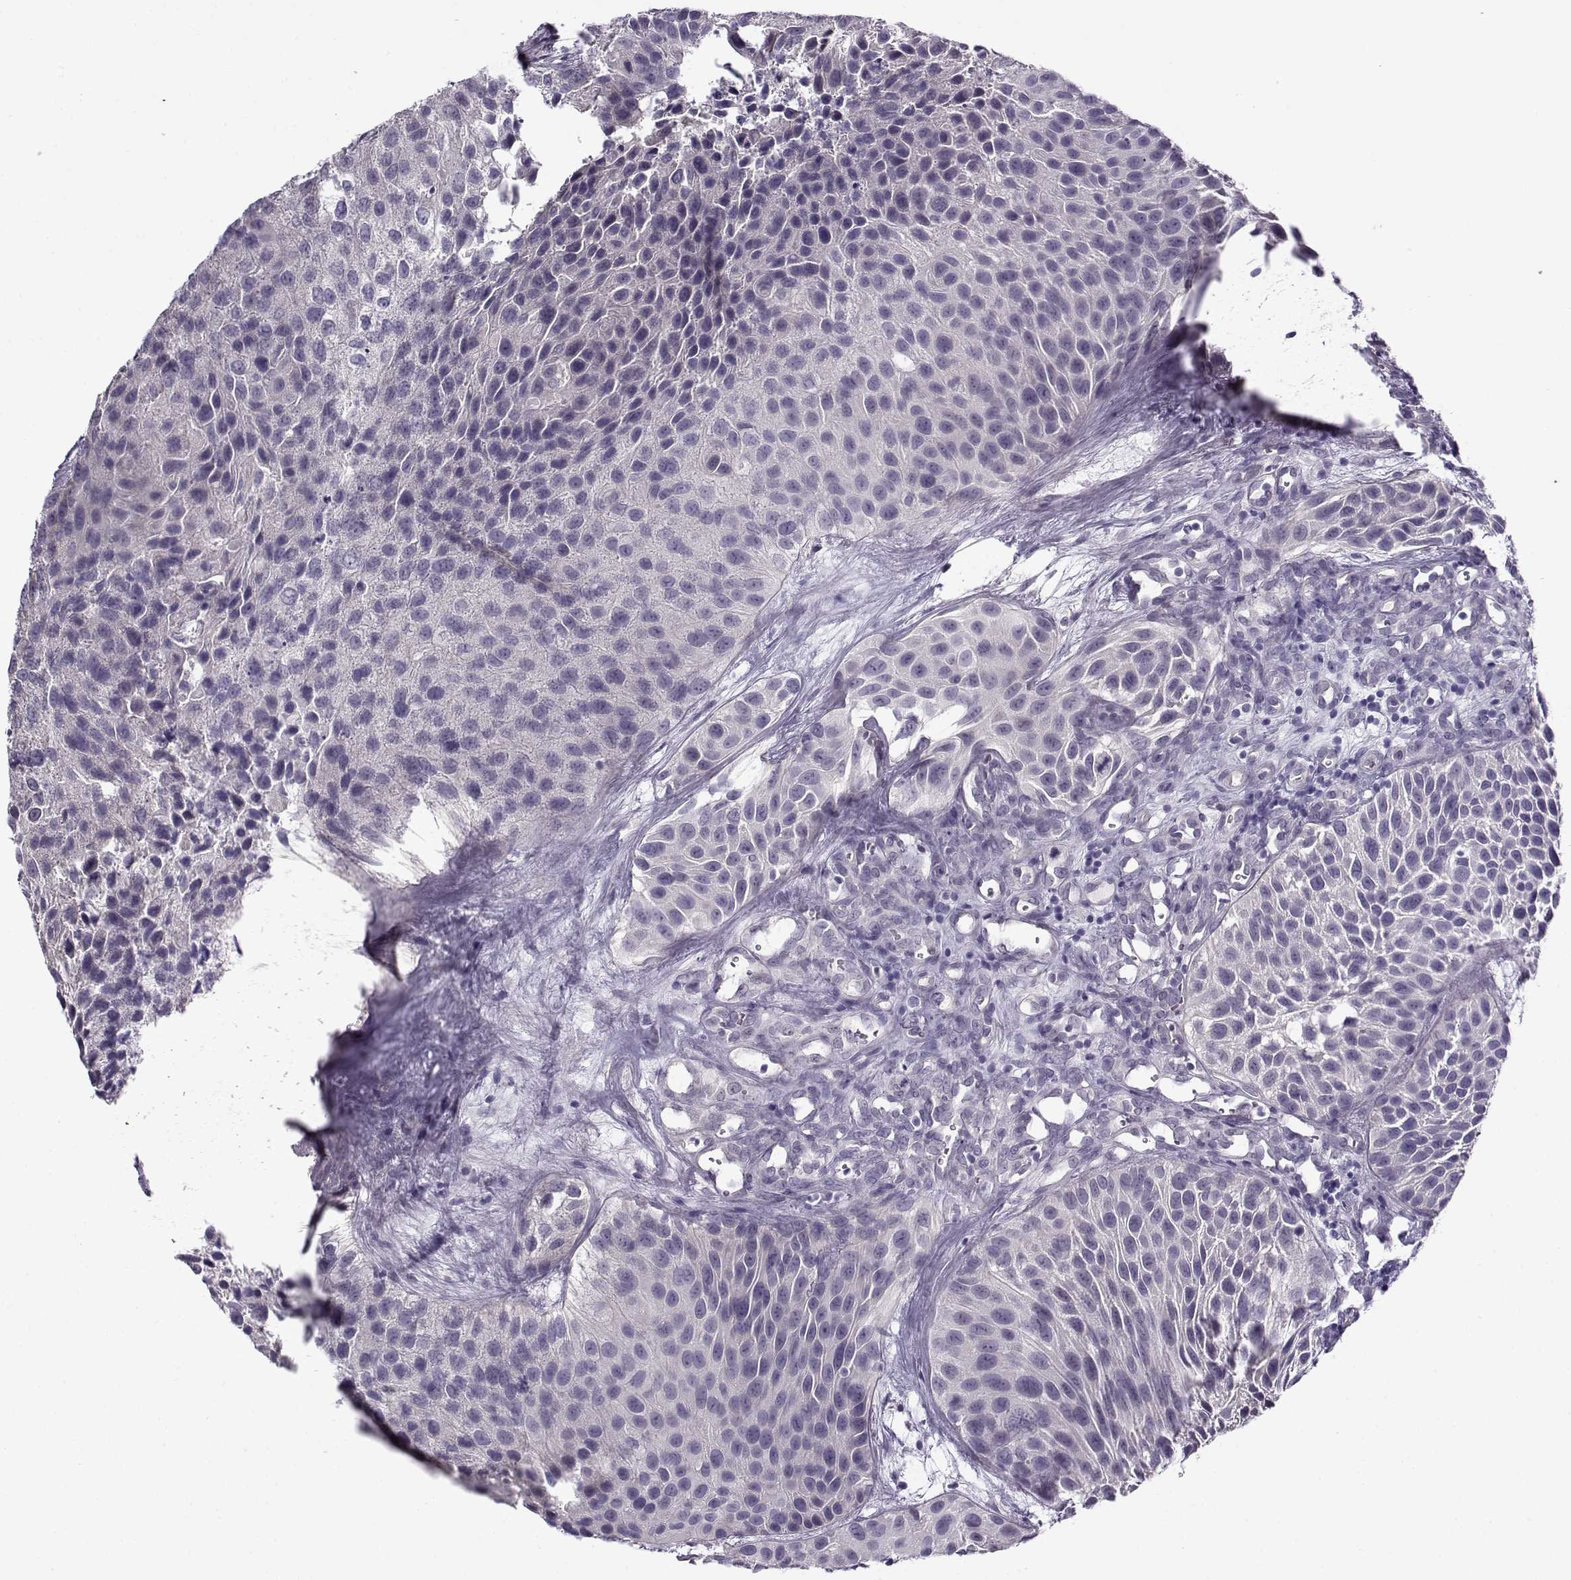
{"staining": {"intensity": "negative", "quantity": "none", "location": "none"}, "tissue": "urothelial cancer", "cell_type": "Tumor cells", "image_type": "cancer", "snomed": [{"axis": "morphology", "description": "Urothelial carcinoma, Low grade"}, {"axis": "topography", "description": "Urinary bladder"}], "caption": "Immunohistochemistry (IHC) photomicrograph of urothelial cancer stained for a protein (brown), which exhibits no staining in tumor cells.", "gene": "TEX55", "patient": {"sex": "female", "age": 87}}